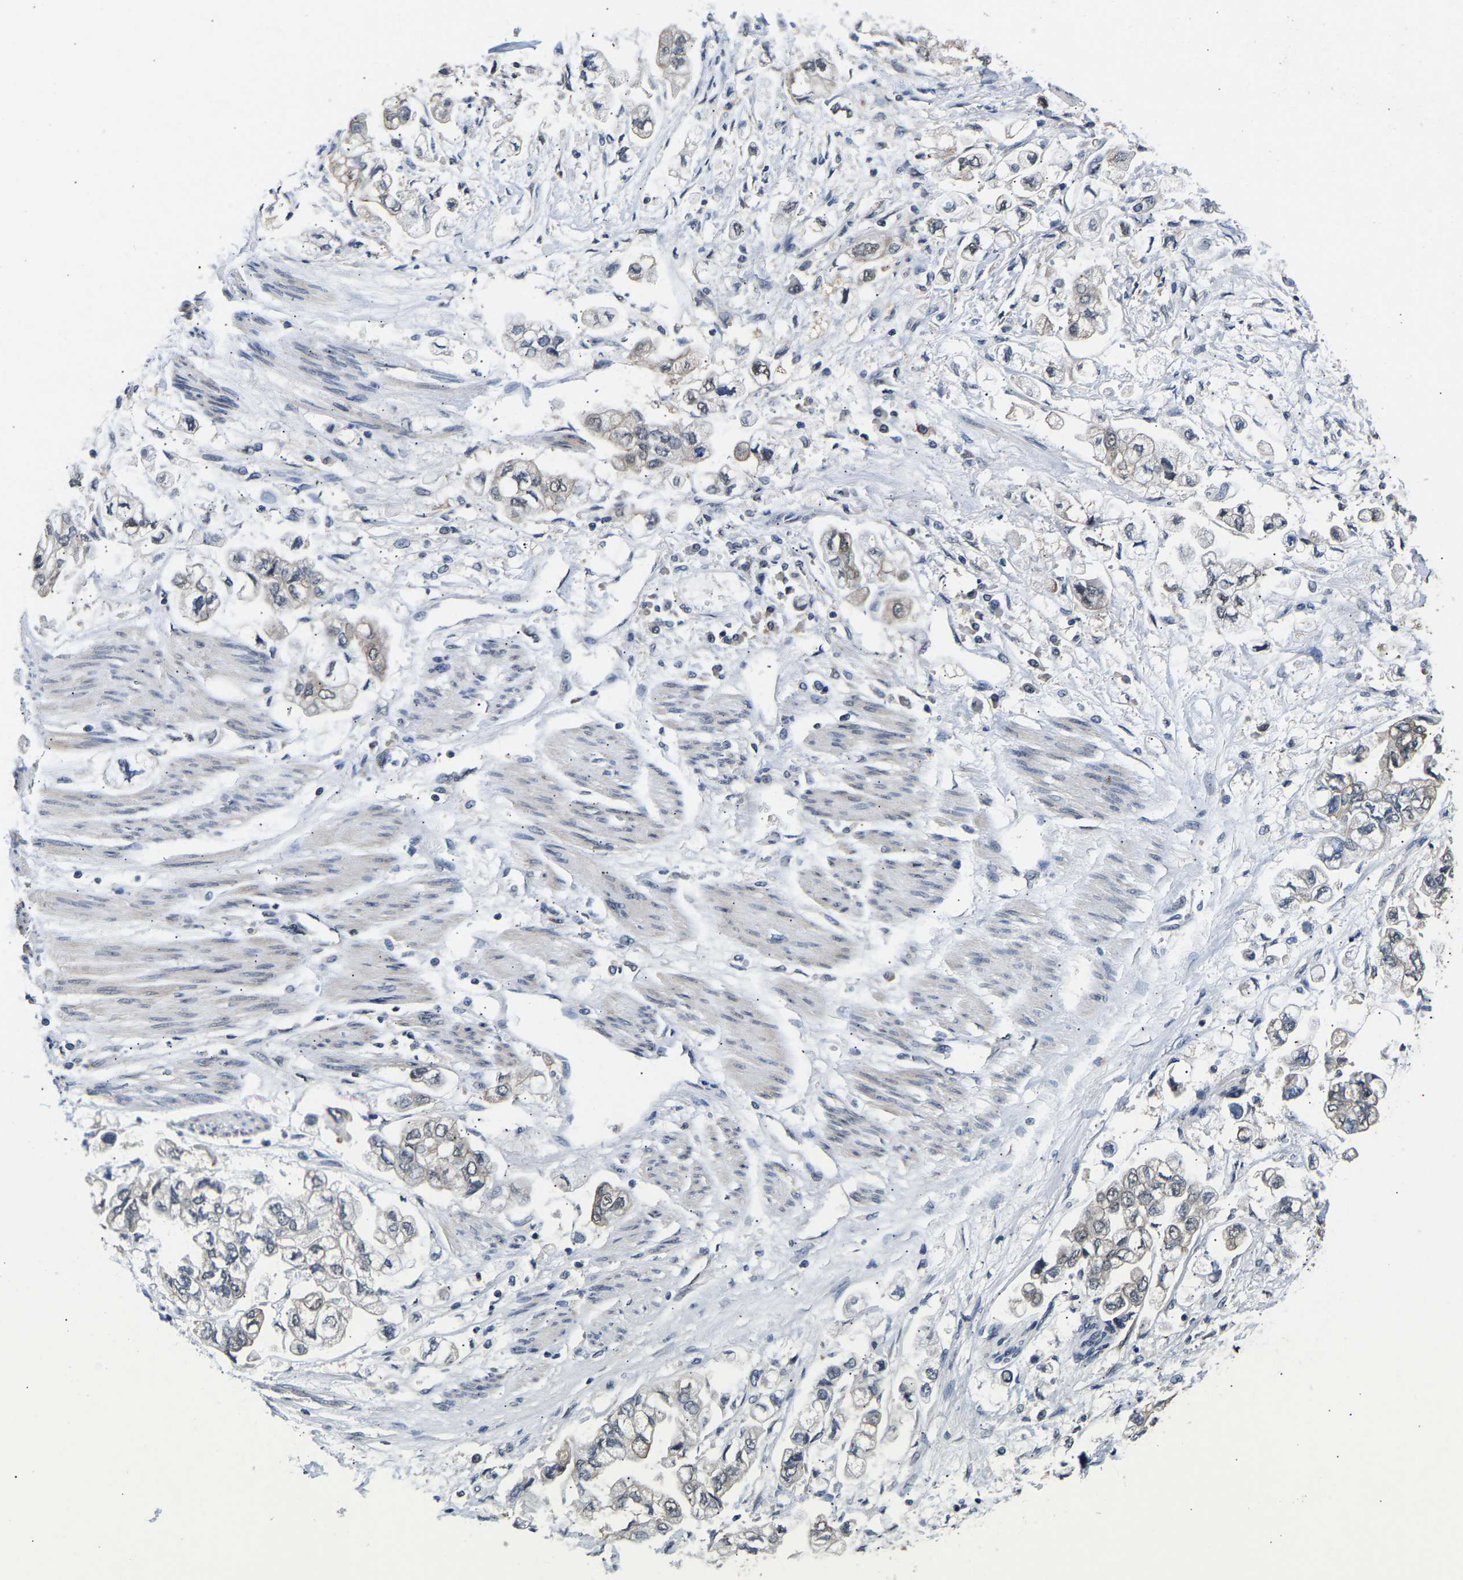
{"staining": {"intensity": "weak", "quantity": "<25%", "location": "nuclear"}, "tissue": "stomach cancer", "cell_type": "Tumor cells", "image_type": "cancer", "snomed": [{"axis": "morphology", "description": "Normal tissue, NOS"}, {"axis": "morphology", "description": "Adenocarcinoma, NOS"}, {"axis": "topography", "description": "Stomach"}], "caption": "There is no significant positivity in tumor cells of stomach cancer (adenocarcinoma).", "gene": "METTL16", "patient": {"sex": "male", "age": 62}}